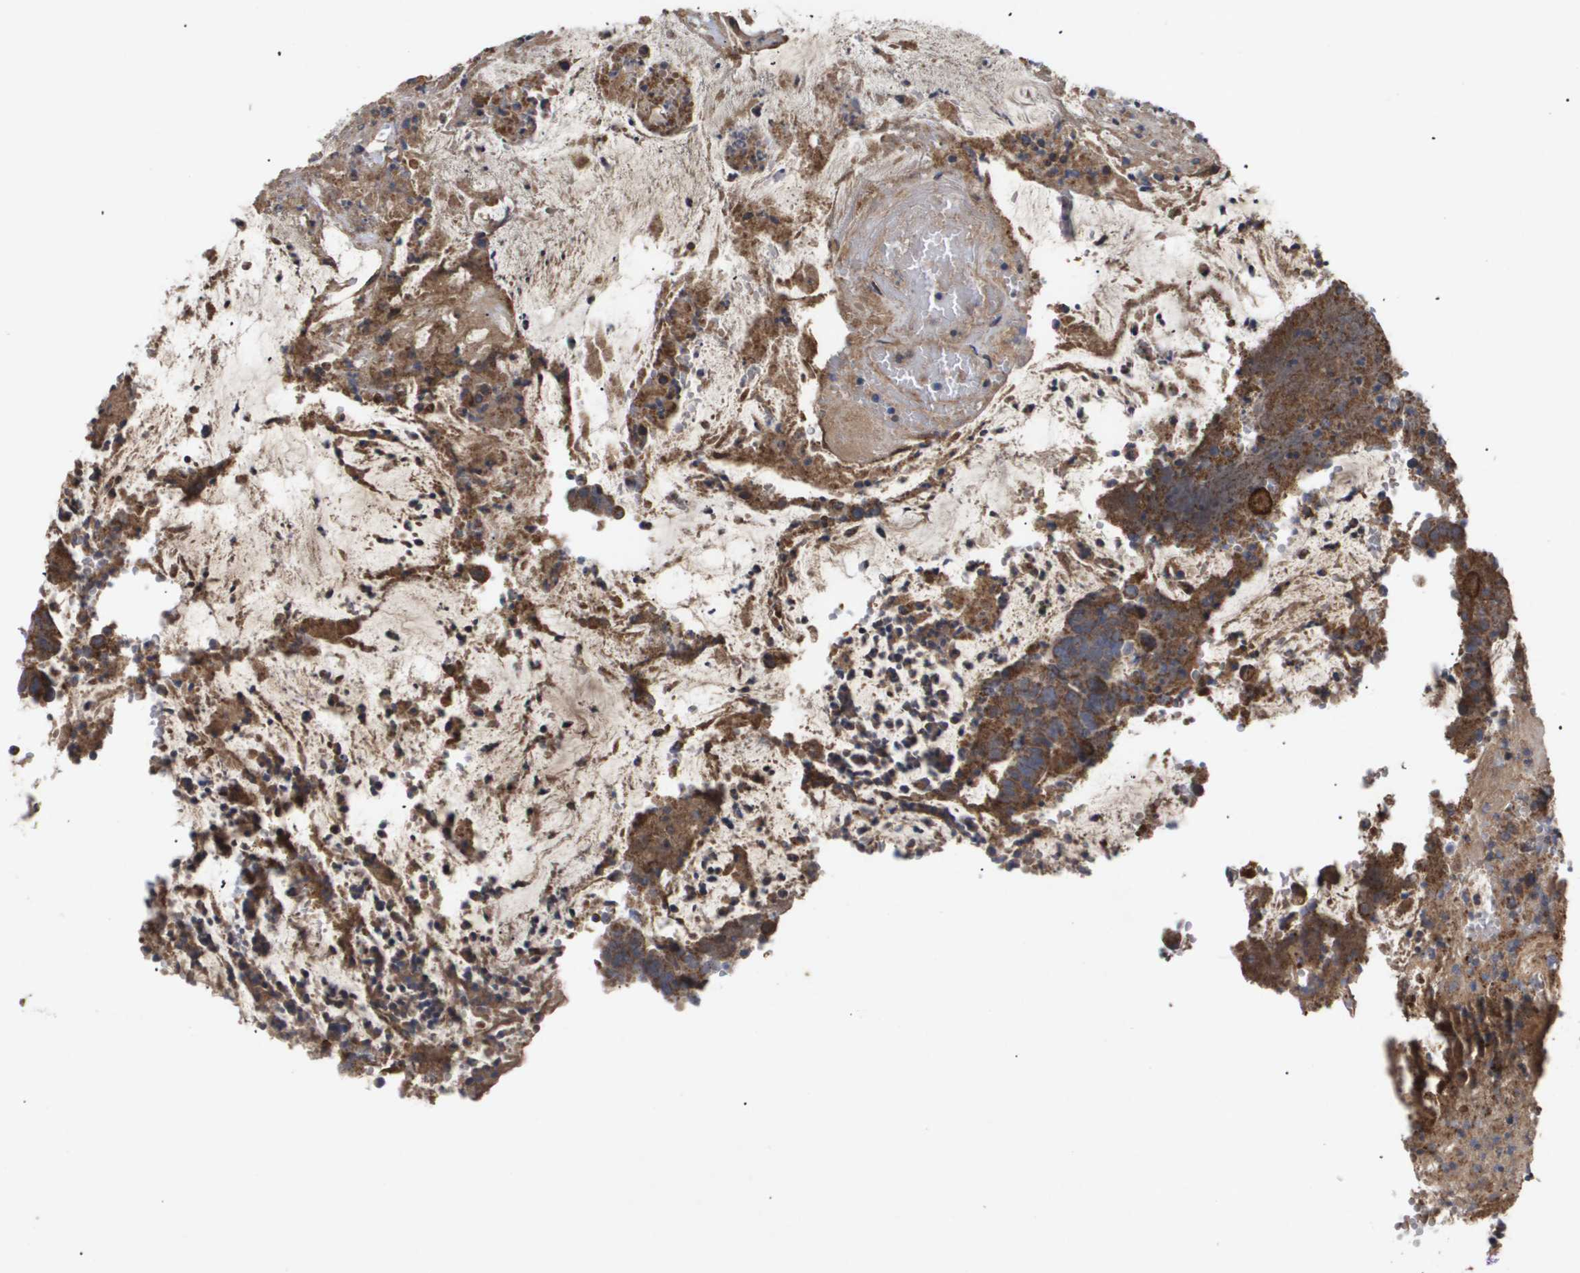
{"staining": {"intensity": "moderate", "quantity": ">75%", "location": "cytoplasmic/membranous"}, "tissue": "colorectal cancer", "cell_type": "Tumor cells", "image_type": "cancer", "snomed": [{"axis": "morphology", "description": "Adenocarcinoma, NOS"}, {"axis": "topography", "description": "Rectum"}], "caption": "Human adenocarcinoma (colorectal) stained for a protein (brown) shows moderate cytoplasmic/membranous positive positivity in about >75% of tumor cells.", "gene": "TNS1", "patient": {"sex": "female", "age": 66}}